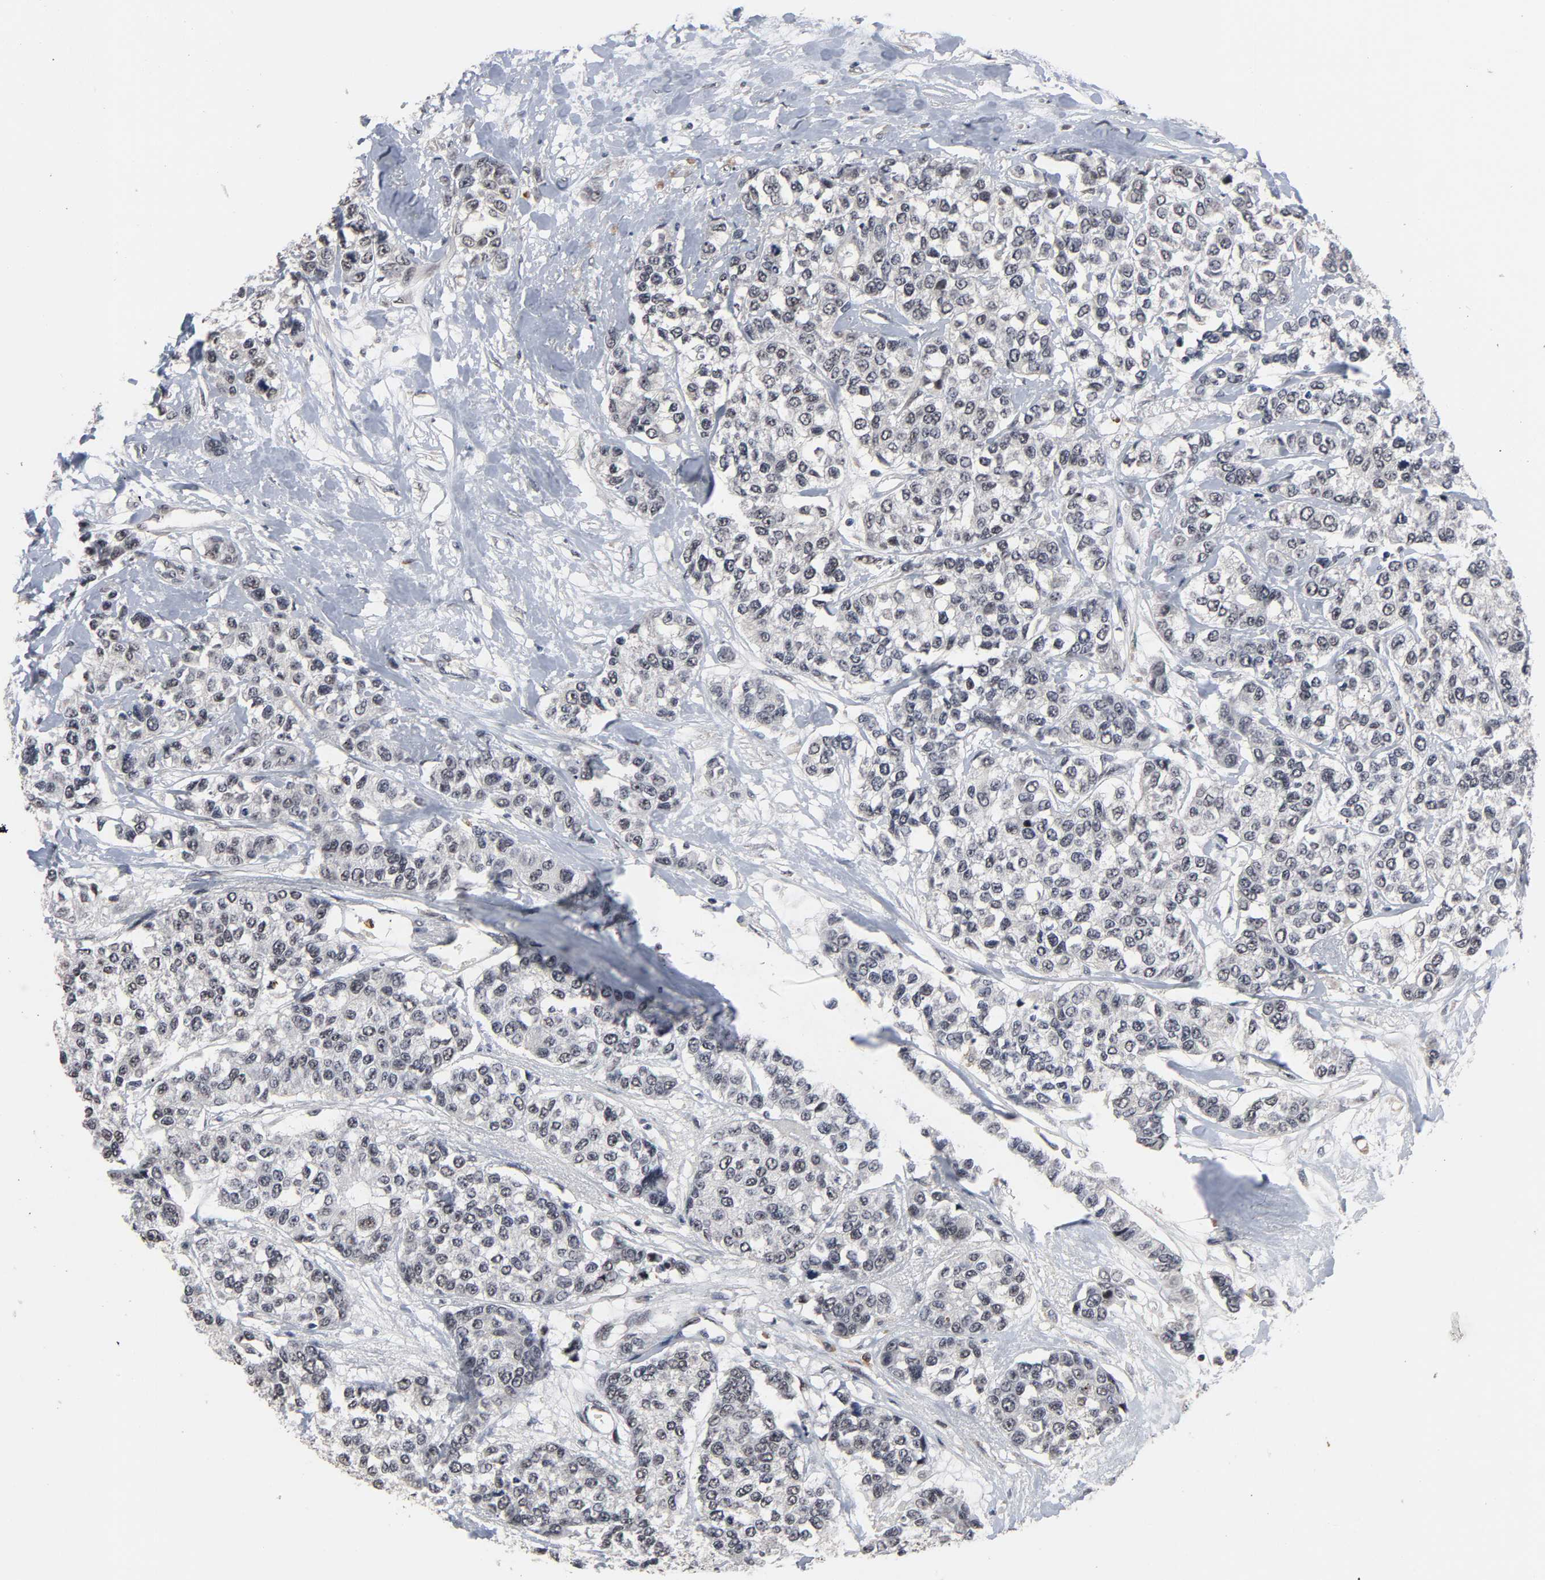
{"staining": {"intensity": "negative", "quantity": "none", "location": "none"}, "tissue": "breast cancer", "cell_type": "Tumor cells", "image_type": "cancer", "snomed": [{"axis": "morphology", "description": "Duct carcinoma"}, {"axis": "topography", "description": "Breast"}], "caption": "DAB (3,3'-diaminobenzidine) immunohistochemical staining of human invasive ductal carcinoma (breast) demonstrates no significant expression in tumor cells.", "gene": "RTL5", "patient": {"sex": "female", "age": 51}}